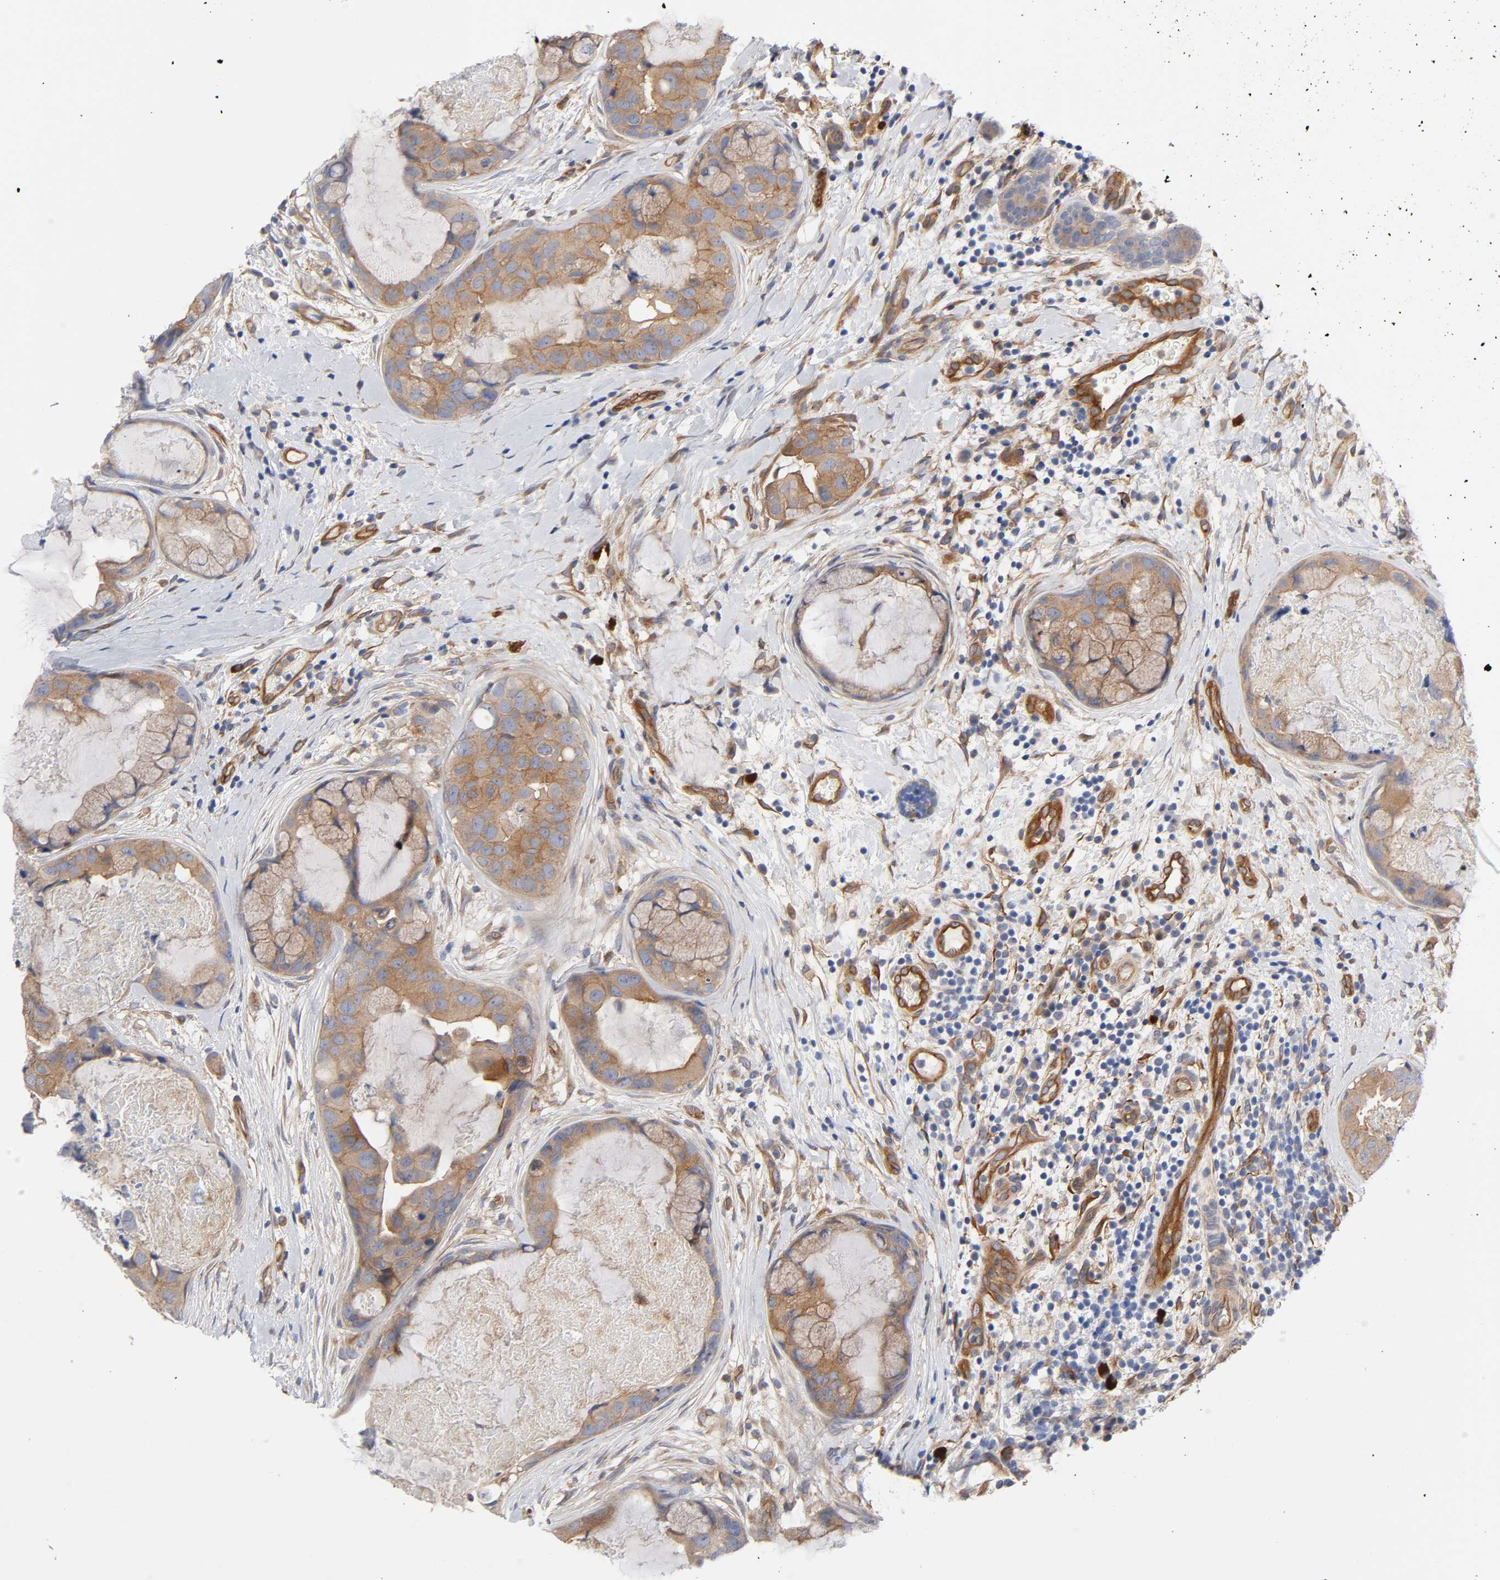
{"staining": {"intensity": "moderate", "quantity": ">75%", "location": "cytoplasmic/membranous"}, "tissue": "breast cancer", "cell_type": "Tumor cells", "image_type": "cancer", "snomed": [{"axis": "morphology", "description": "Duct carcinoma"}, {"axis": "topography", "description": "Breast"}], "caption": "Human breast cancer stained for a protein (brown) reveals moderate cytoplasmic/membranous positive staining in approximately >75% of tumor cells.", "gene": "RAB13", "patient": {"sex": "female", "age": 40}}